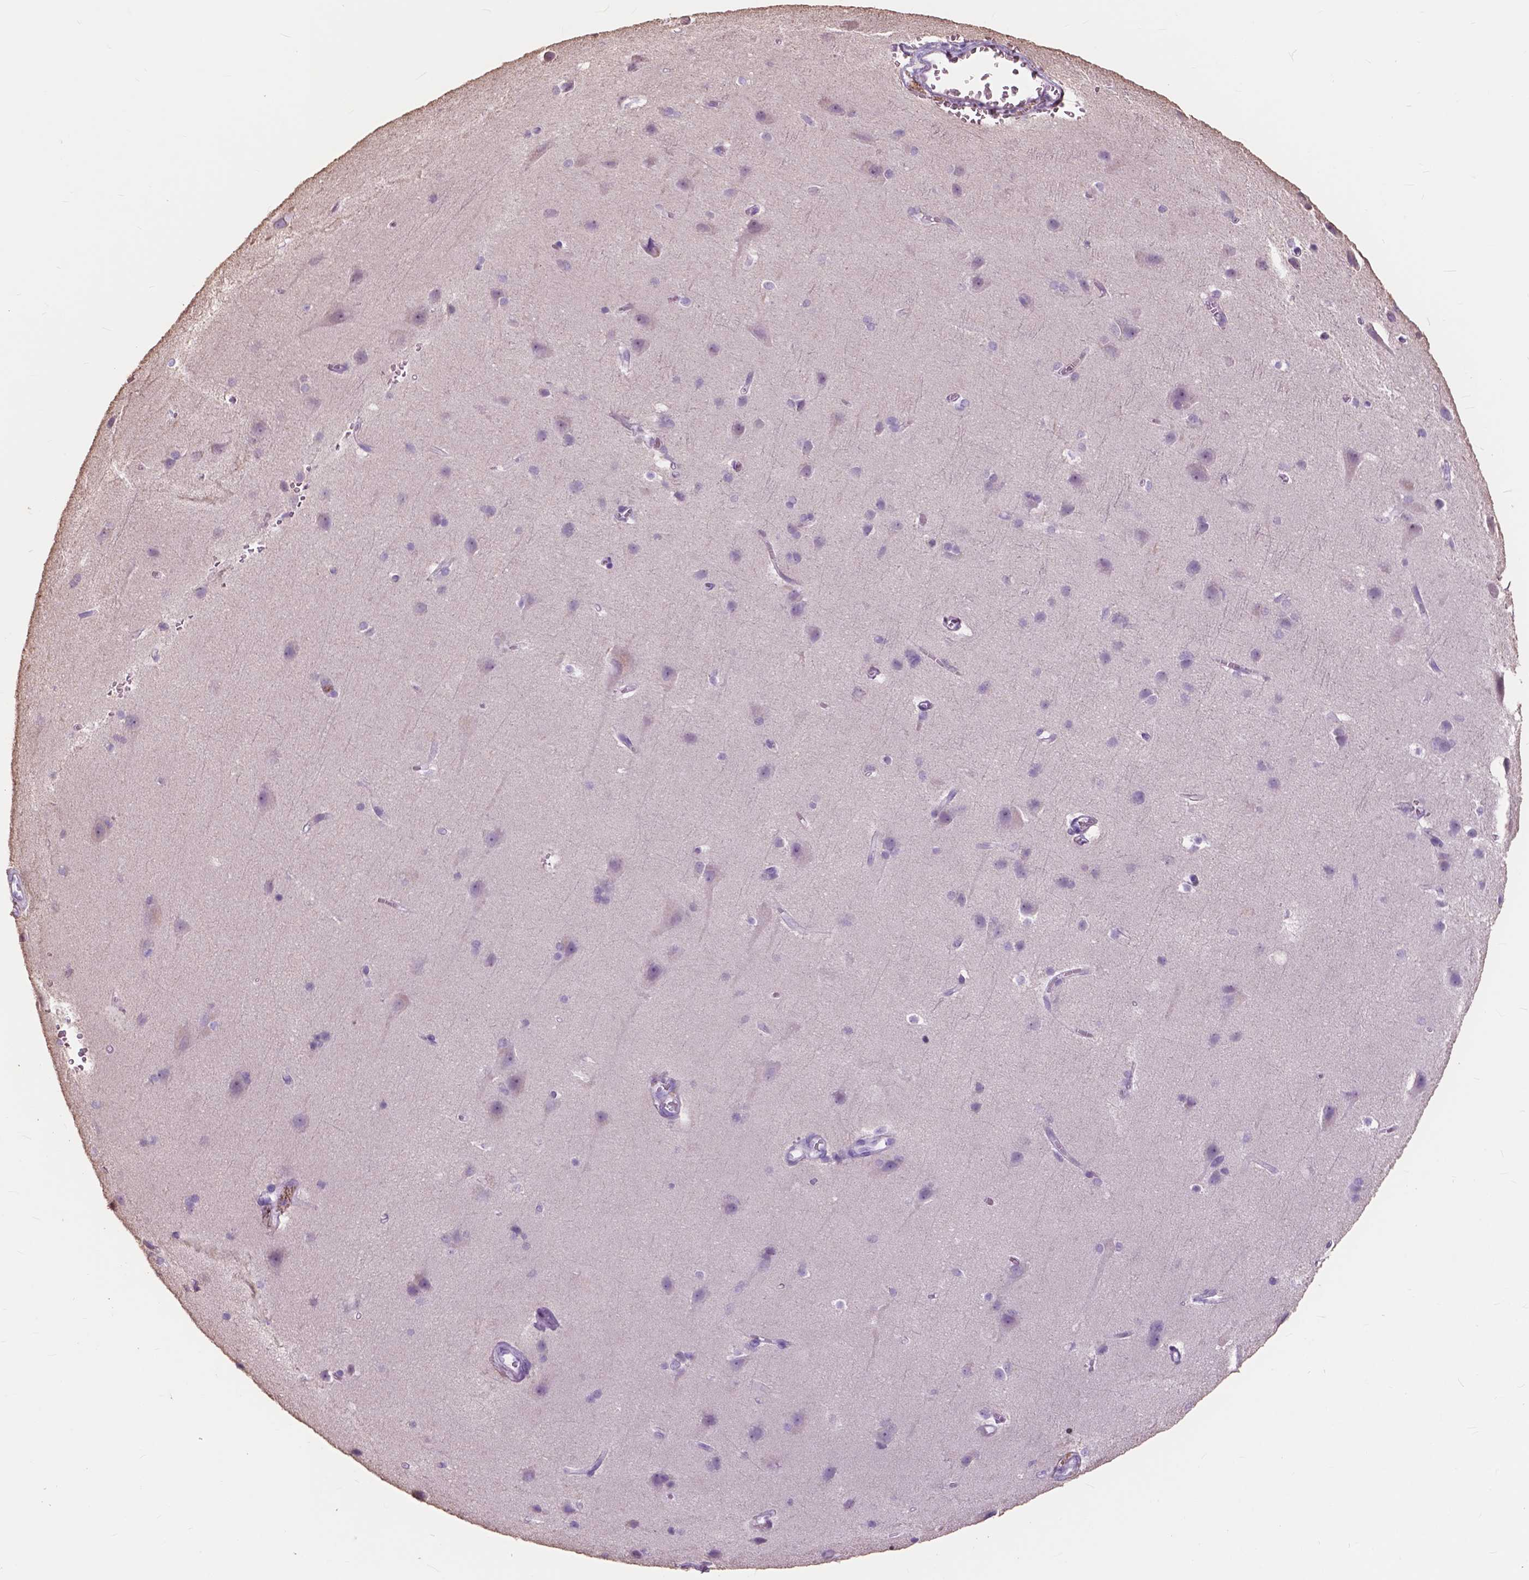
{"staining": {"intensity": "negative", "quantity": "none", "location": "none"}, "tissue": "cerebral cortex", "cell_type": "Endothelial cells", "image_type": "normal", "snomed": [{"axis": "morphology", "description": "Normal tissue, NOS"}, {"axis": "topography", "description": "Cerebral cortex"}], "caption": "IHC of unremarkable cerebral cortex shows no staining in endothelial cells.", "gene": "FXYD2", "patient": {"sex": "male", "age": 37}}